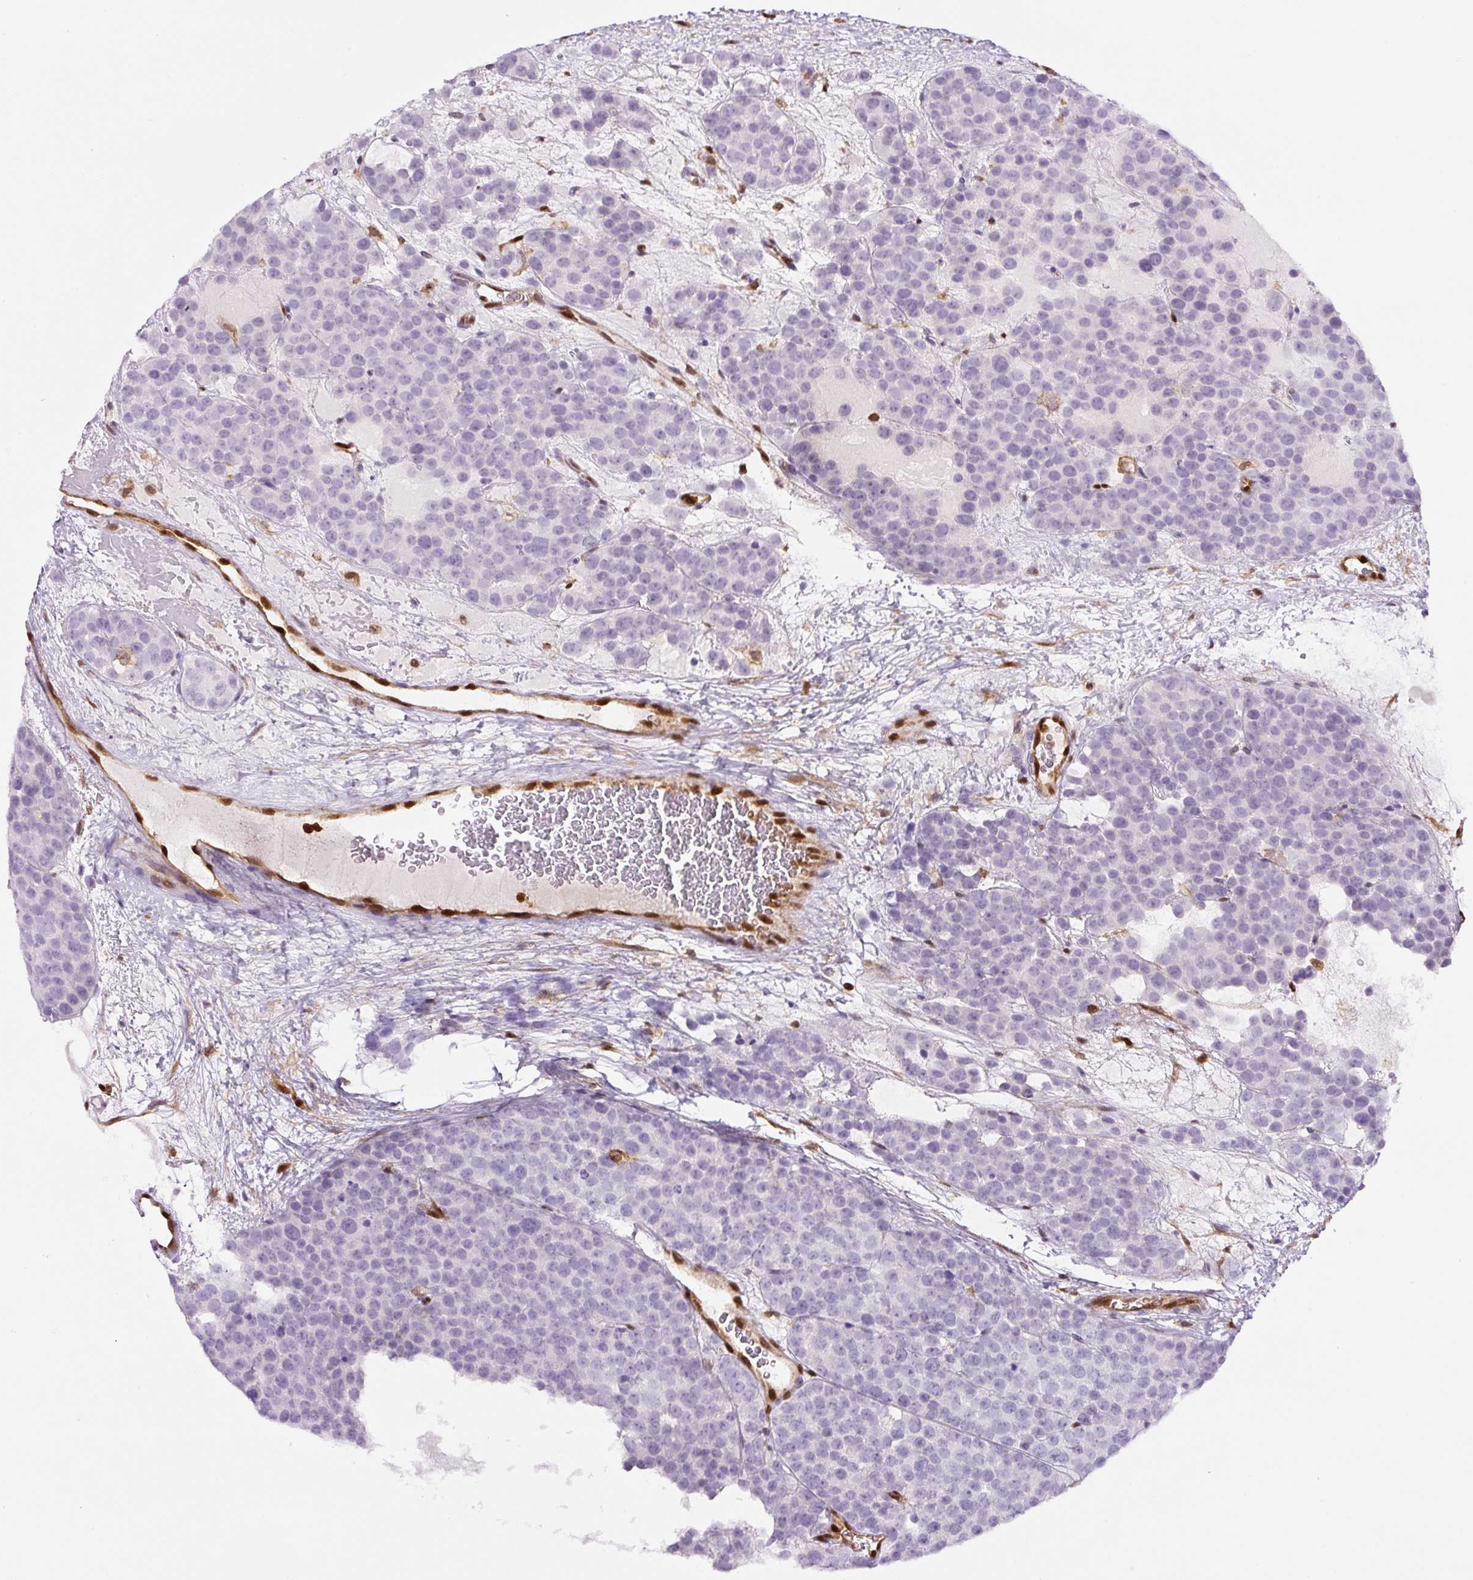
{"staining": {"intensity": "negative", "quantity": "none", "location": "none"}, "tissue": "testis cancer", "cell_type": "Tumor cells", "image_type": "cancer", "snomed": [{"axis": "morphology", "description": "Seminoma, NOS"}, {"axis": "topography", "description": "Testis"}], "caption": "A photomicrograph of testis cancer stained for a protein displays no brown staining in tumor cells.", "gene": "ANXA1", "patient": {"sex": "male", "age": 71}}